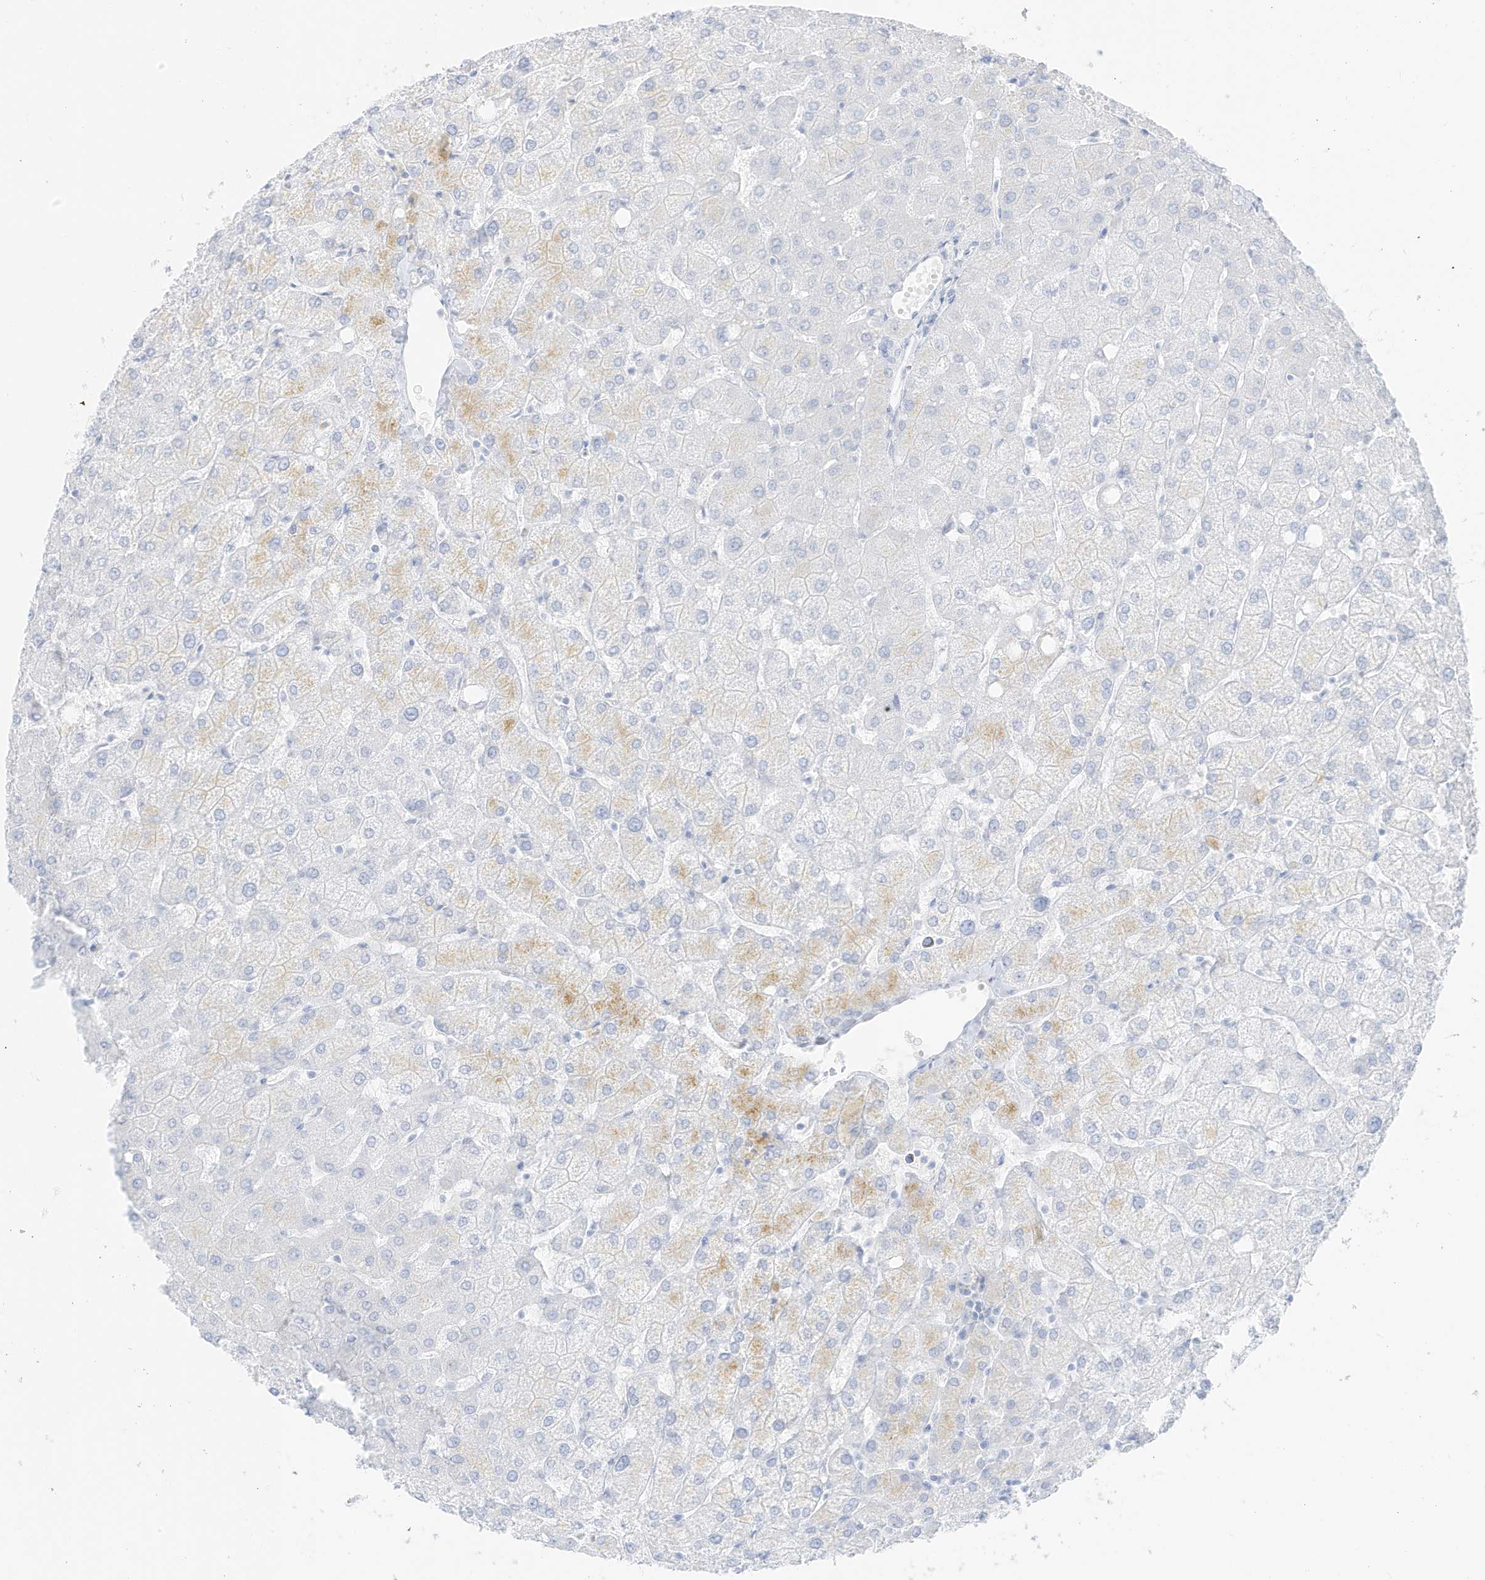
{"staining": {"intensity": "negative", "quantity": "none", "location": "none"}, "tissue": "liver", "cell_type": "Cholangiocytes", "image_type": "normal", "snomed": [{"axis": "morphology", "description": "Normal tissue, NOS"}, {"axis": "topography", "description": "Liver"}], "caption": "IHC of benign liver reveals no staining in cholangiocytes. Nuclei are stained in blue.", "gene": "SLC22A13", "patient": {"sex": "female", "age": 54}}